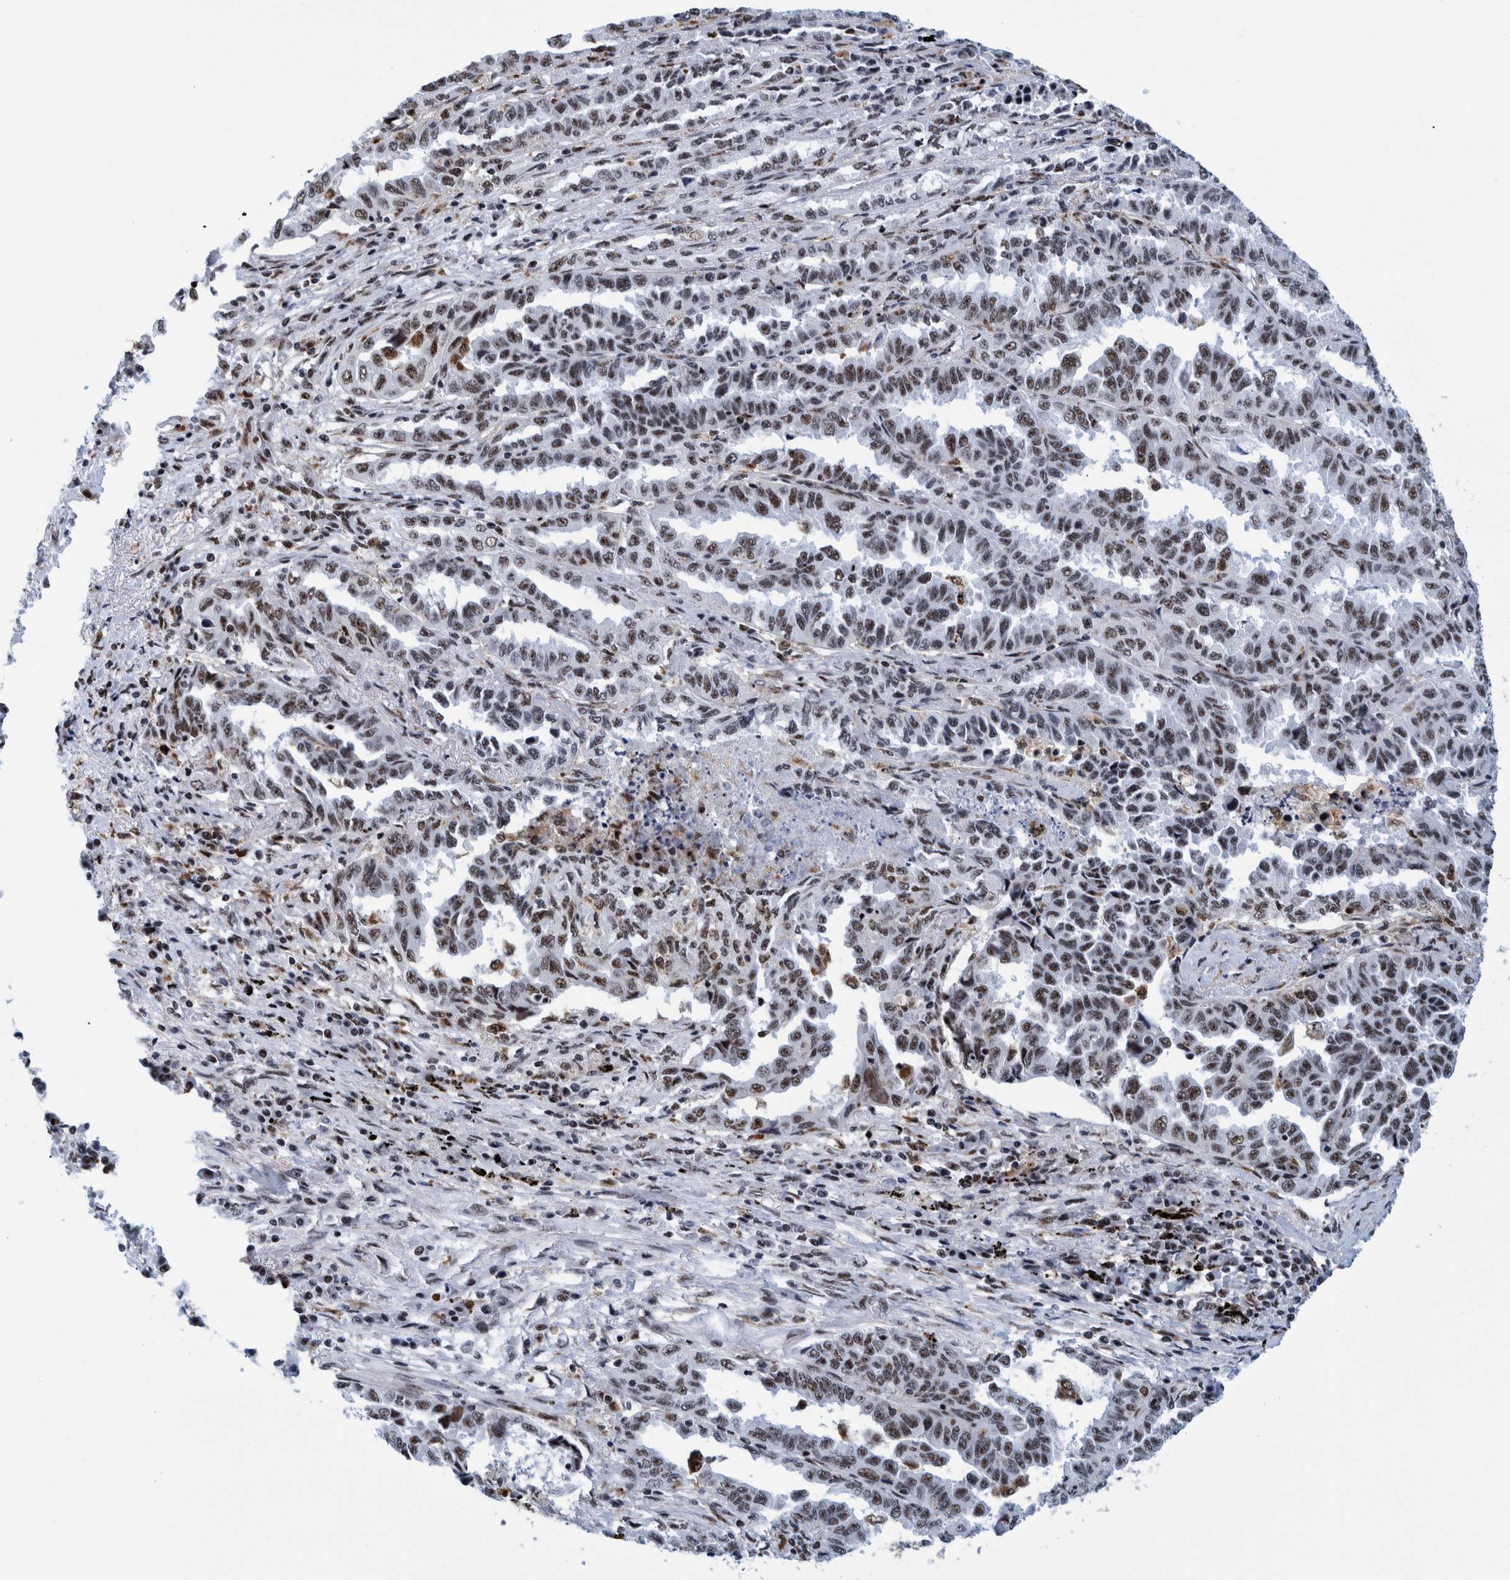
{"staining": {"intensity": "strong", "quantity": ">75%", "location": "nuclear"}, "tissue": "lung cancer", "cell_type": "Tumor cells", "image_type": "cancer", "snomed": [{"axis": "morphology", "description": "Adenocarcinoma, NOS"}, {"axis": "topography", "description": "Lung"}], "caption": "Approximately >75% of tumor cells in human lung cancer demonstrate strong nuclear protein positivity as visualized by brown immunohistochemical staining.", "gene": "EFTUD2", "patient": {"sex": "female", "age": 51}}